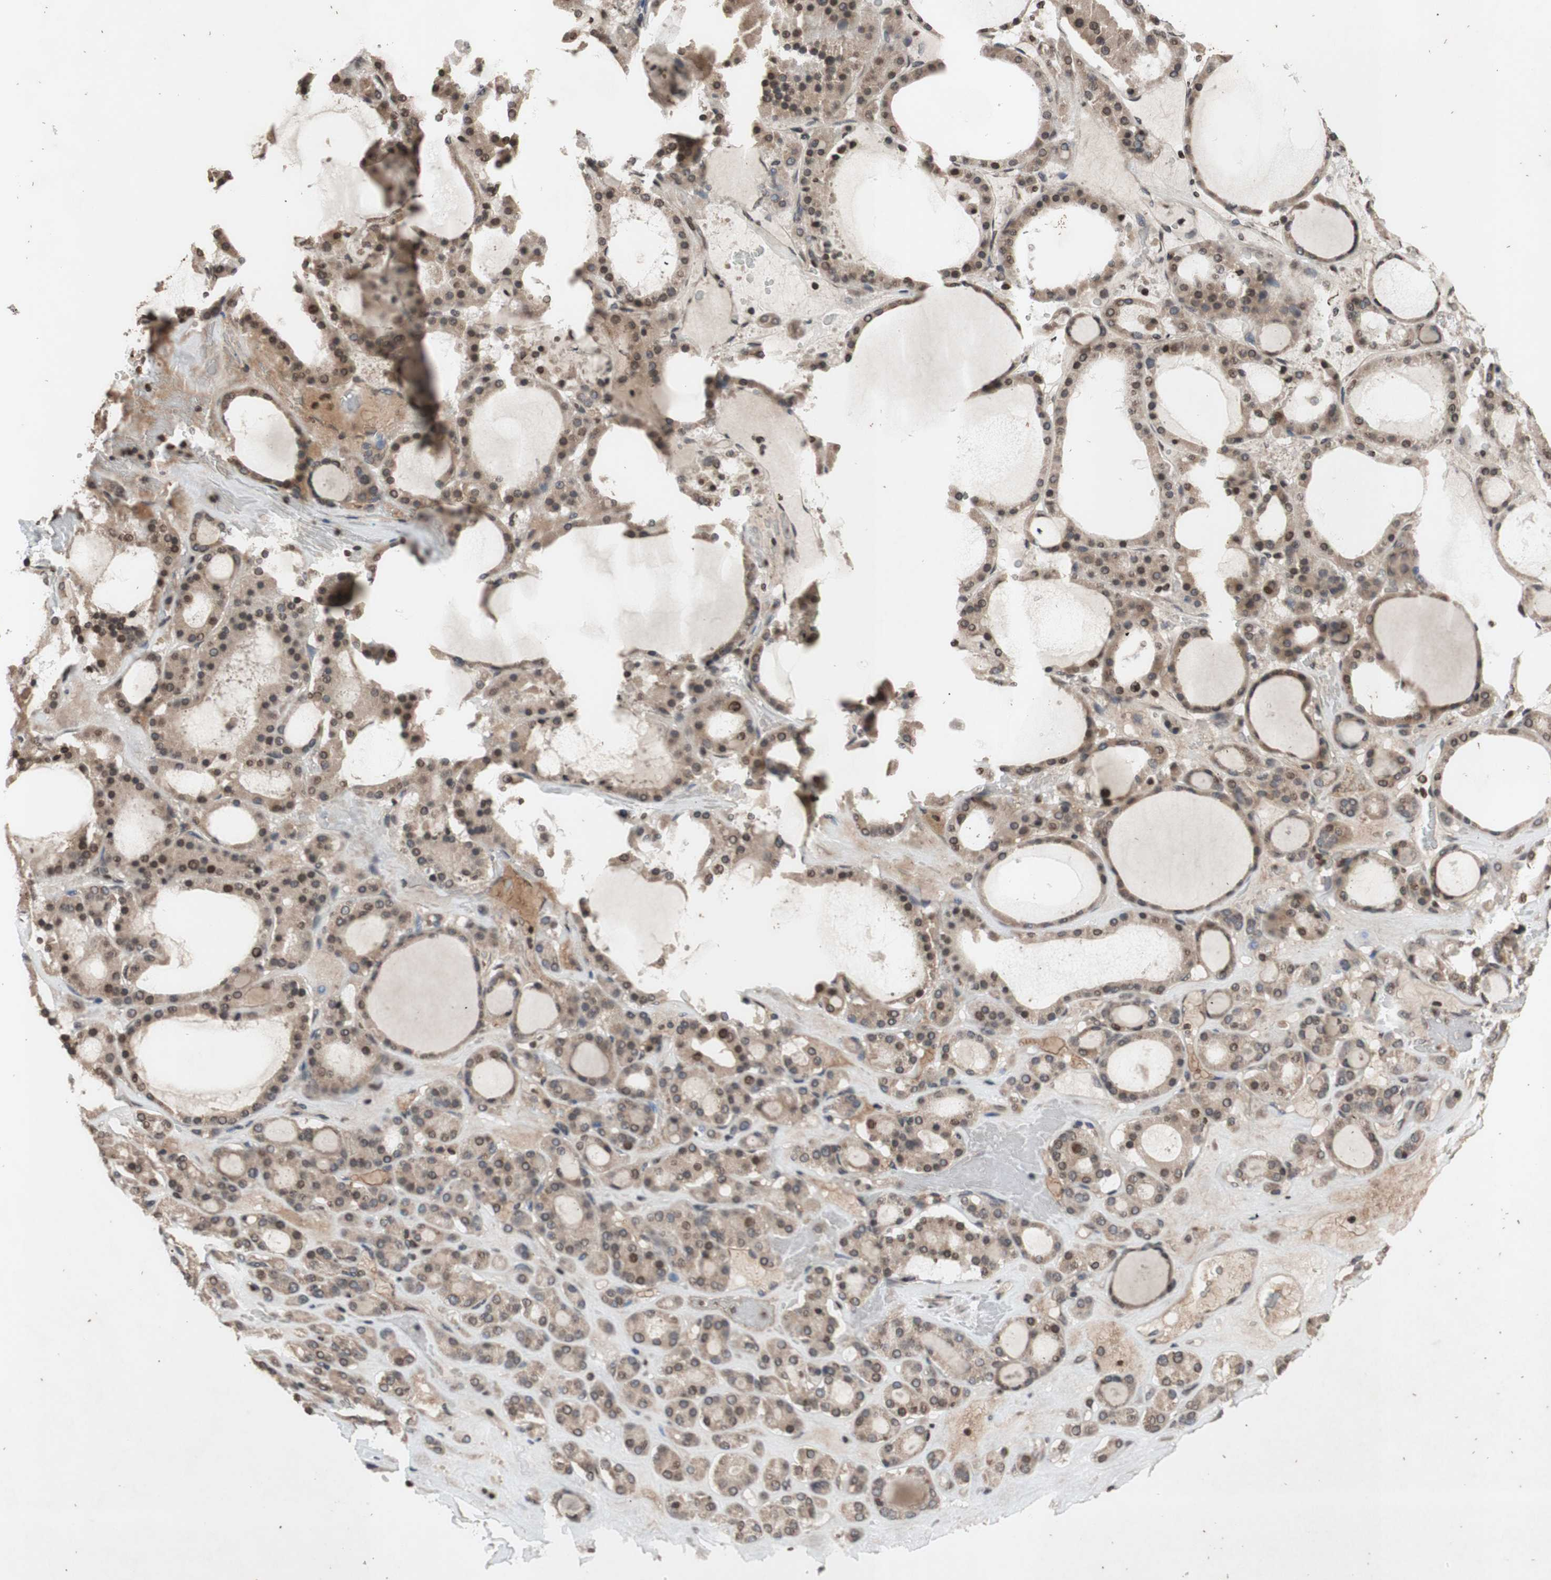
{"staining": {"intensity": "moderate", "quantity": "<25%", "location": "nuclear"}, "tissue": "thyroid gland", "cell_type": "Glandular cells", "image_type": "normal", "snomed": [{"axis": "morphology", "description": "Normal tissue, NOS"}, {"axis": "morphology", "description": "Carcinoma, NOS"}, {"axis": "topography", "description": "Thyroid gland"}], "caption": "Thyroid gland stained with DAB immunohistochemistry (IHC) displays low levels of moderate nuclear positivity in about <25% of glandular cells. The protein is shown in brown color, while the nuclei are stained blue.", "gene": "MCM6", "patient": {"sex": "female", "age": 86}}